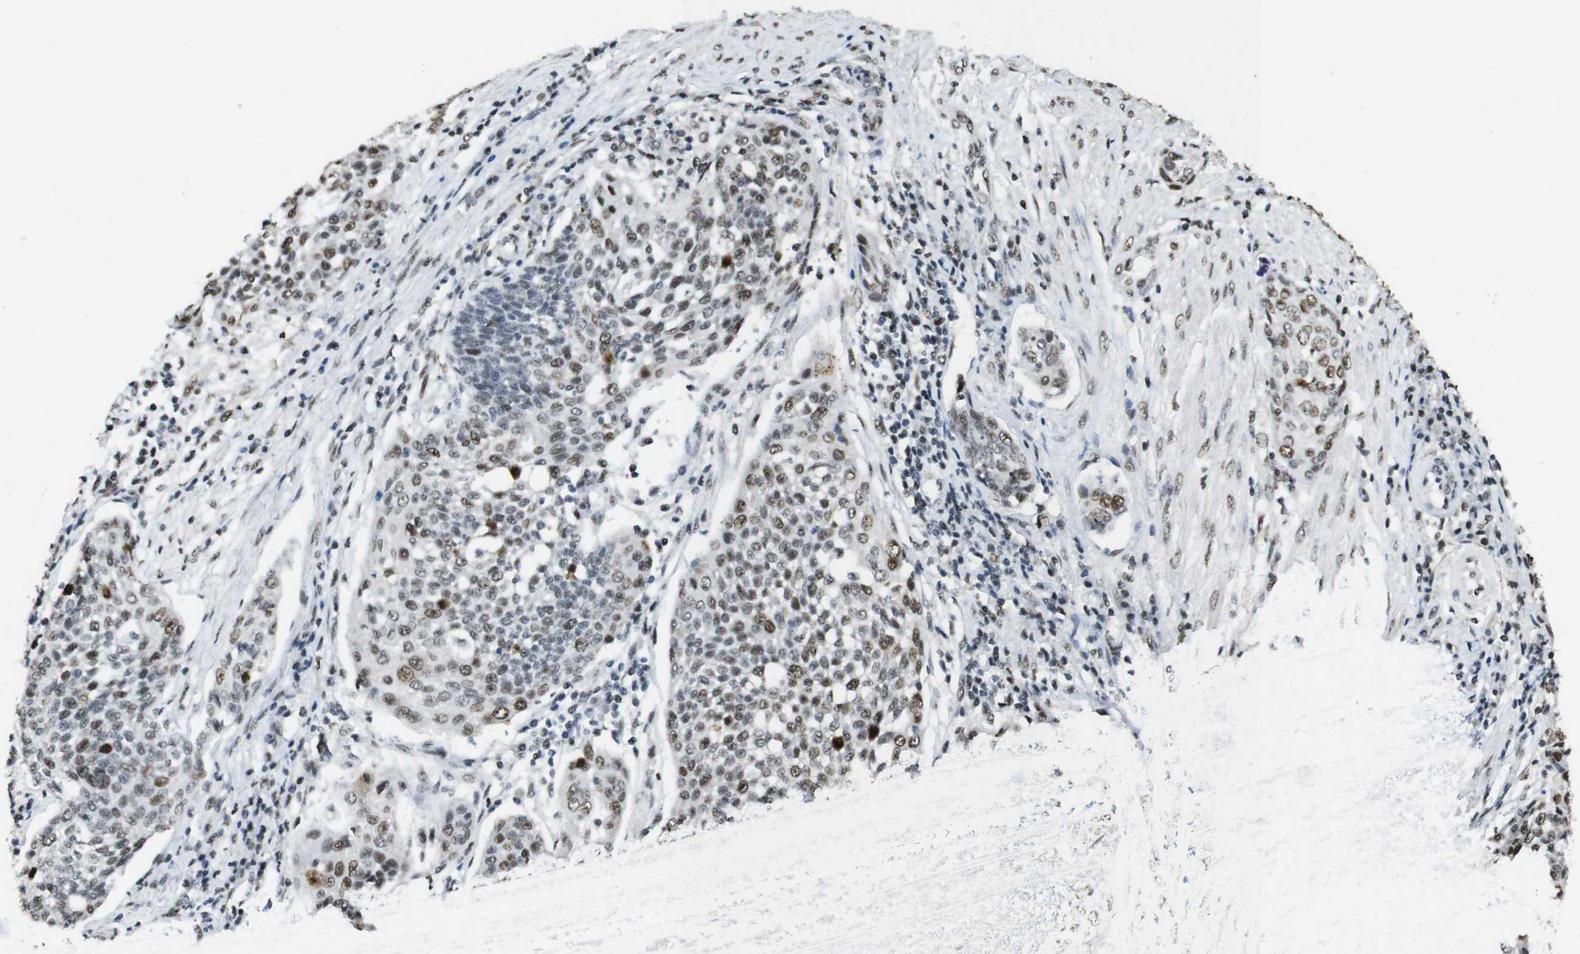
{"staining": {"intensity": "moderate", "quantity": "25%-75%", "location": "nuclear"}, "tissue": "cervical cancer", "cell_type": "Tumor cells", "image_type": "cancer", "snomed": [{"axis": "morphology", "description": "Squamous cell carcinoma, NOS"}, {"axis": "topography", "description": "Cervix"}], "caption": "A brown stain labels moderate nuclear positivity of a protein in cervical cancer tumor cells. (brown staining indicates protein expression, while blue staining denotes nuclei).", "gene": "CSNK2B", "patient": {"sex": "female", "age": 34}}